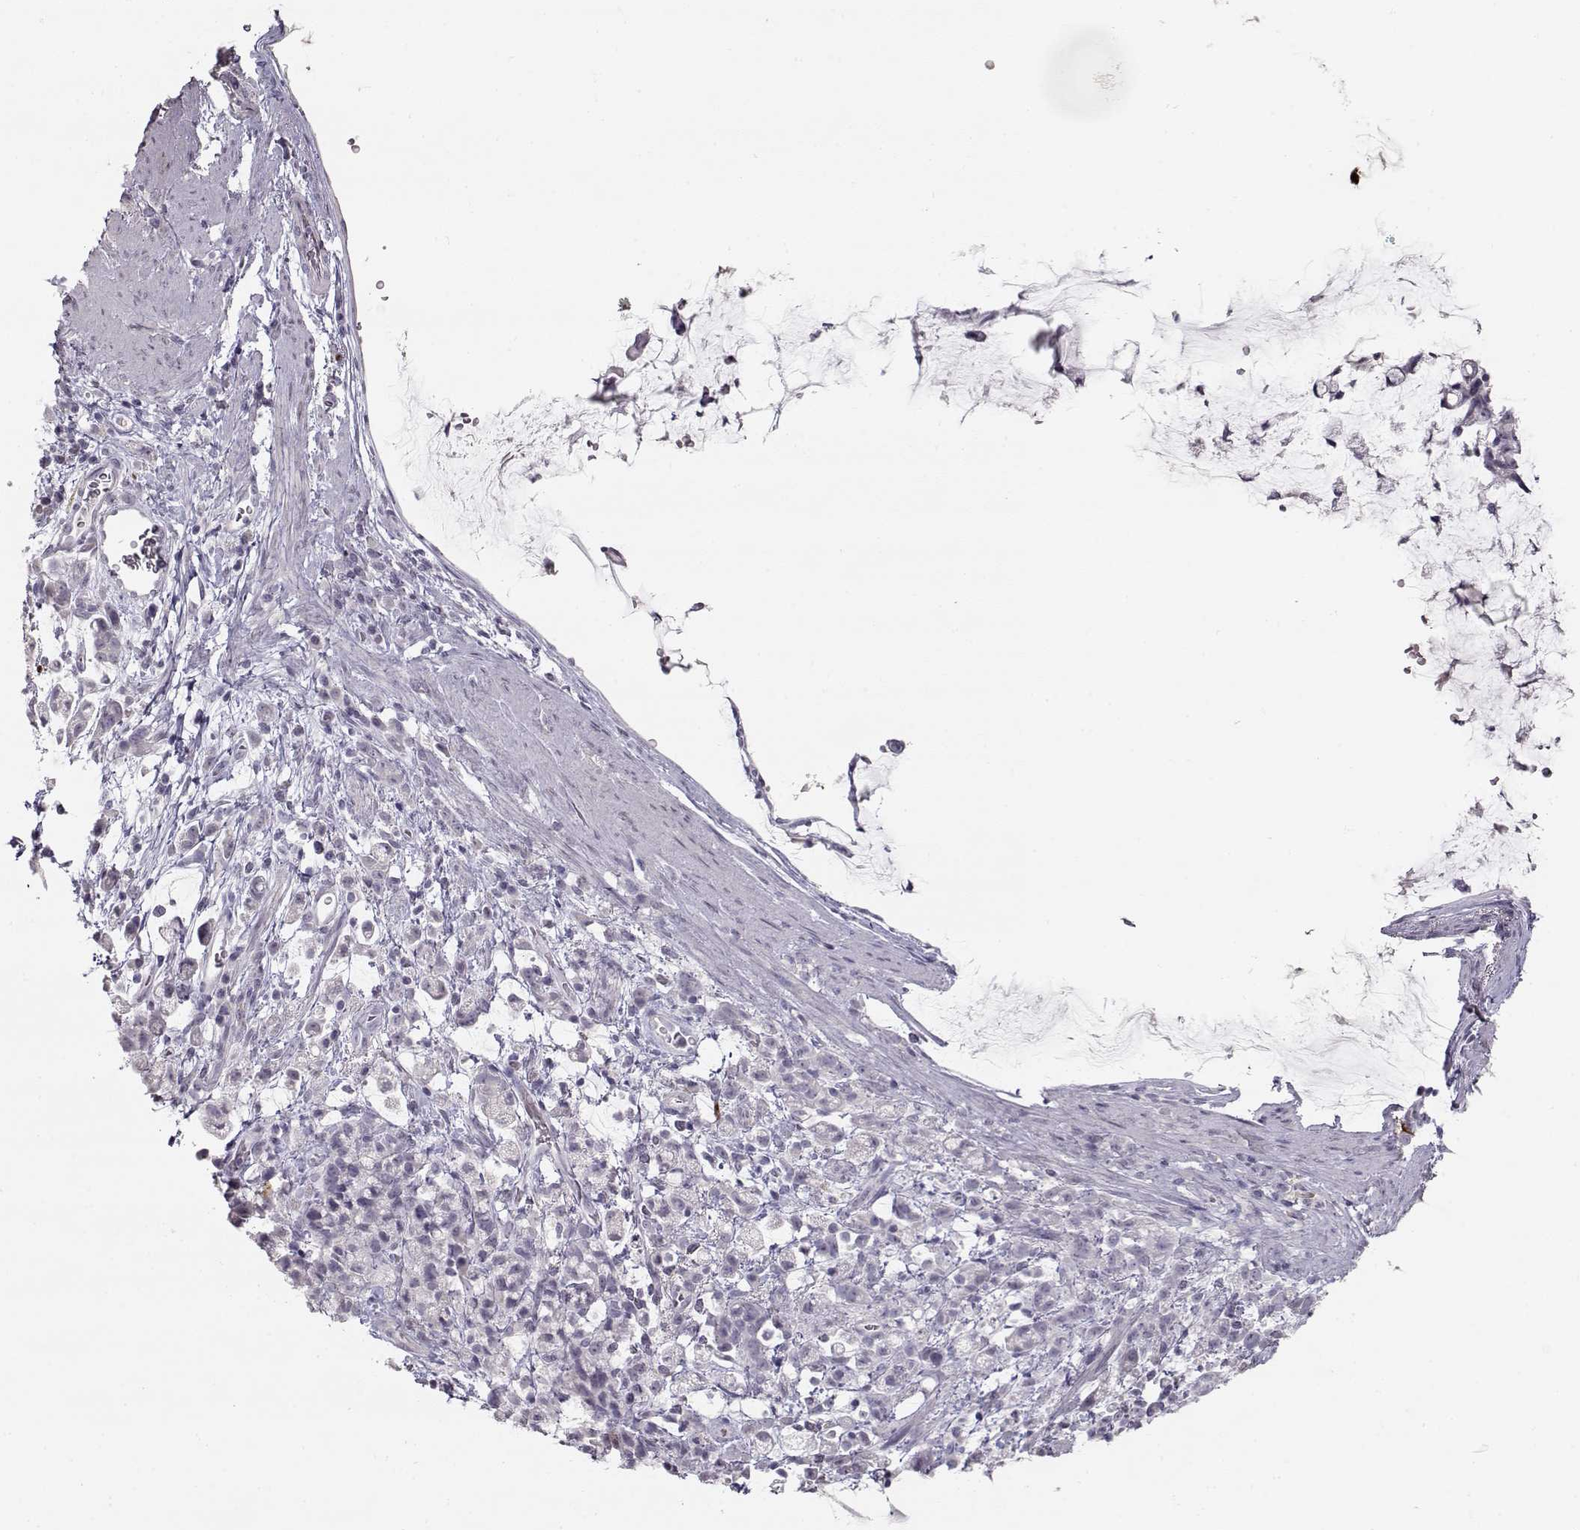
{"staining": {"intensity": "negative", "quantity": "none", "location": "none"}, "tissue": "stomach cancer", "cell_type": "Tumor cells", "image_type": "cancer", "snomed": [{"axis": "morphology", "description": "Adenocarcinoma, NOS"}, {"axis": "topography", "description": "Stomach"}], "caption": "There is no significant positivity in tumor cells of stomach adenocarcinoma.", "gene": "S100B", "patient": {"sex": "female", "age": 60}}